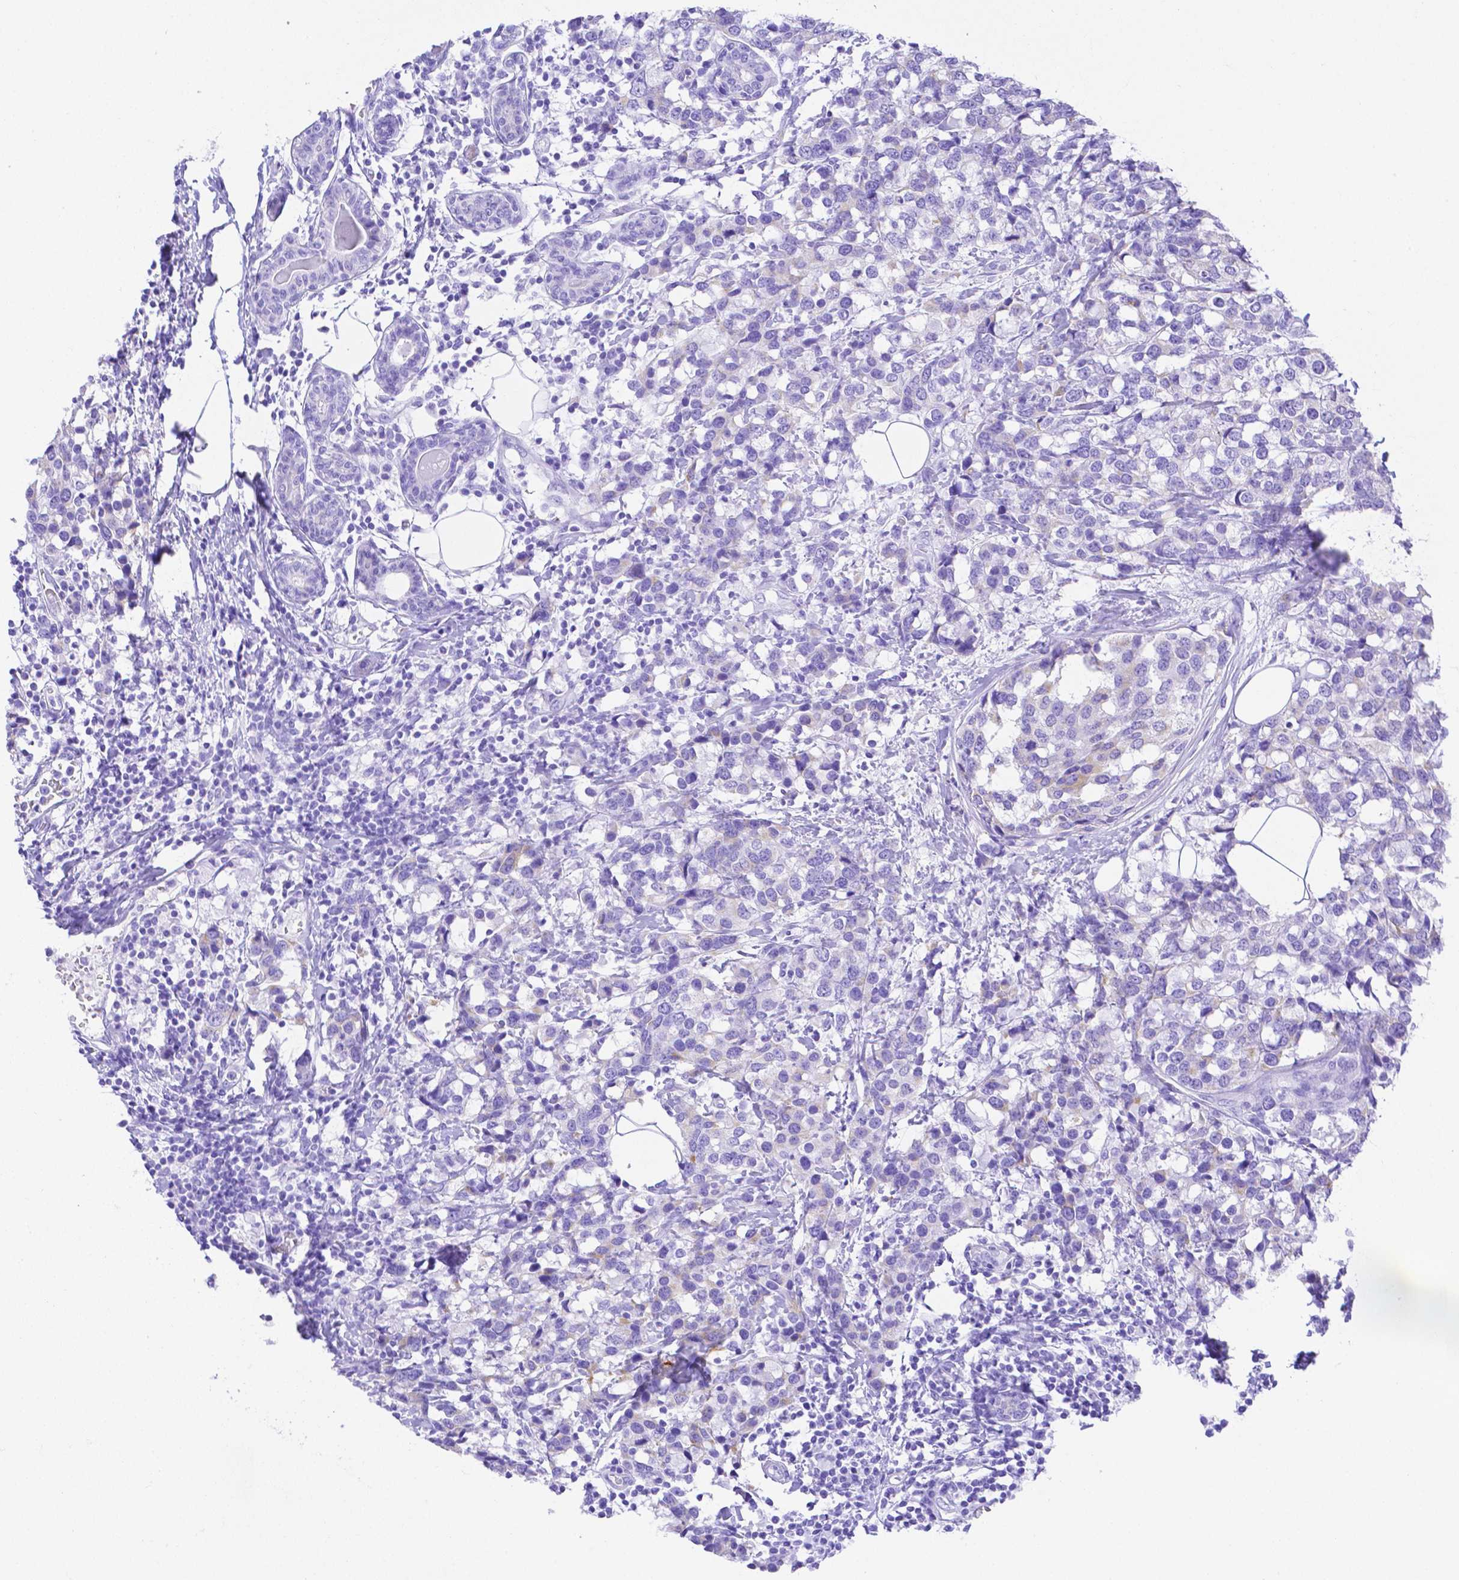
{"staining": {"intensity": "negative", "quantity": "none", "location": "none"}, "tissue": "breast cancer", "cell_type": "Tumor cells", "image_type": "cancer", "snomed": [{"axis": "morphology", "description": "Lobular carcinoma"}, {"axis": "topography", "description": "Breast"}], "caption": "An image of human breast cancer (lobular carcinoma) is negative for staining in tumor cells. (DAB (3,3'-diaminobenzidine) IHC with hematoxylin counter stain).", "gene": "SMR3A", "patient": {"sex": "female", "age": 59}}